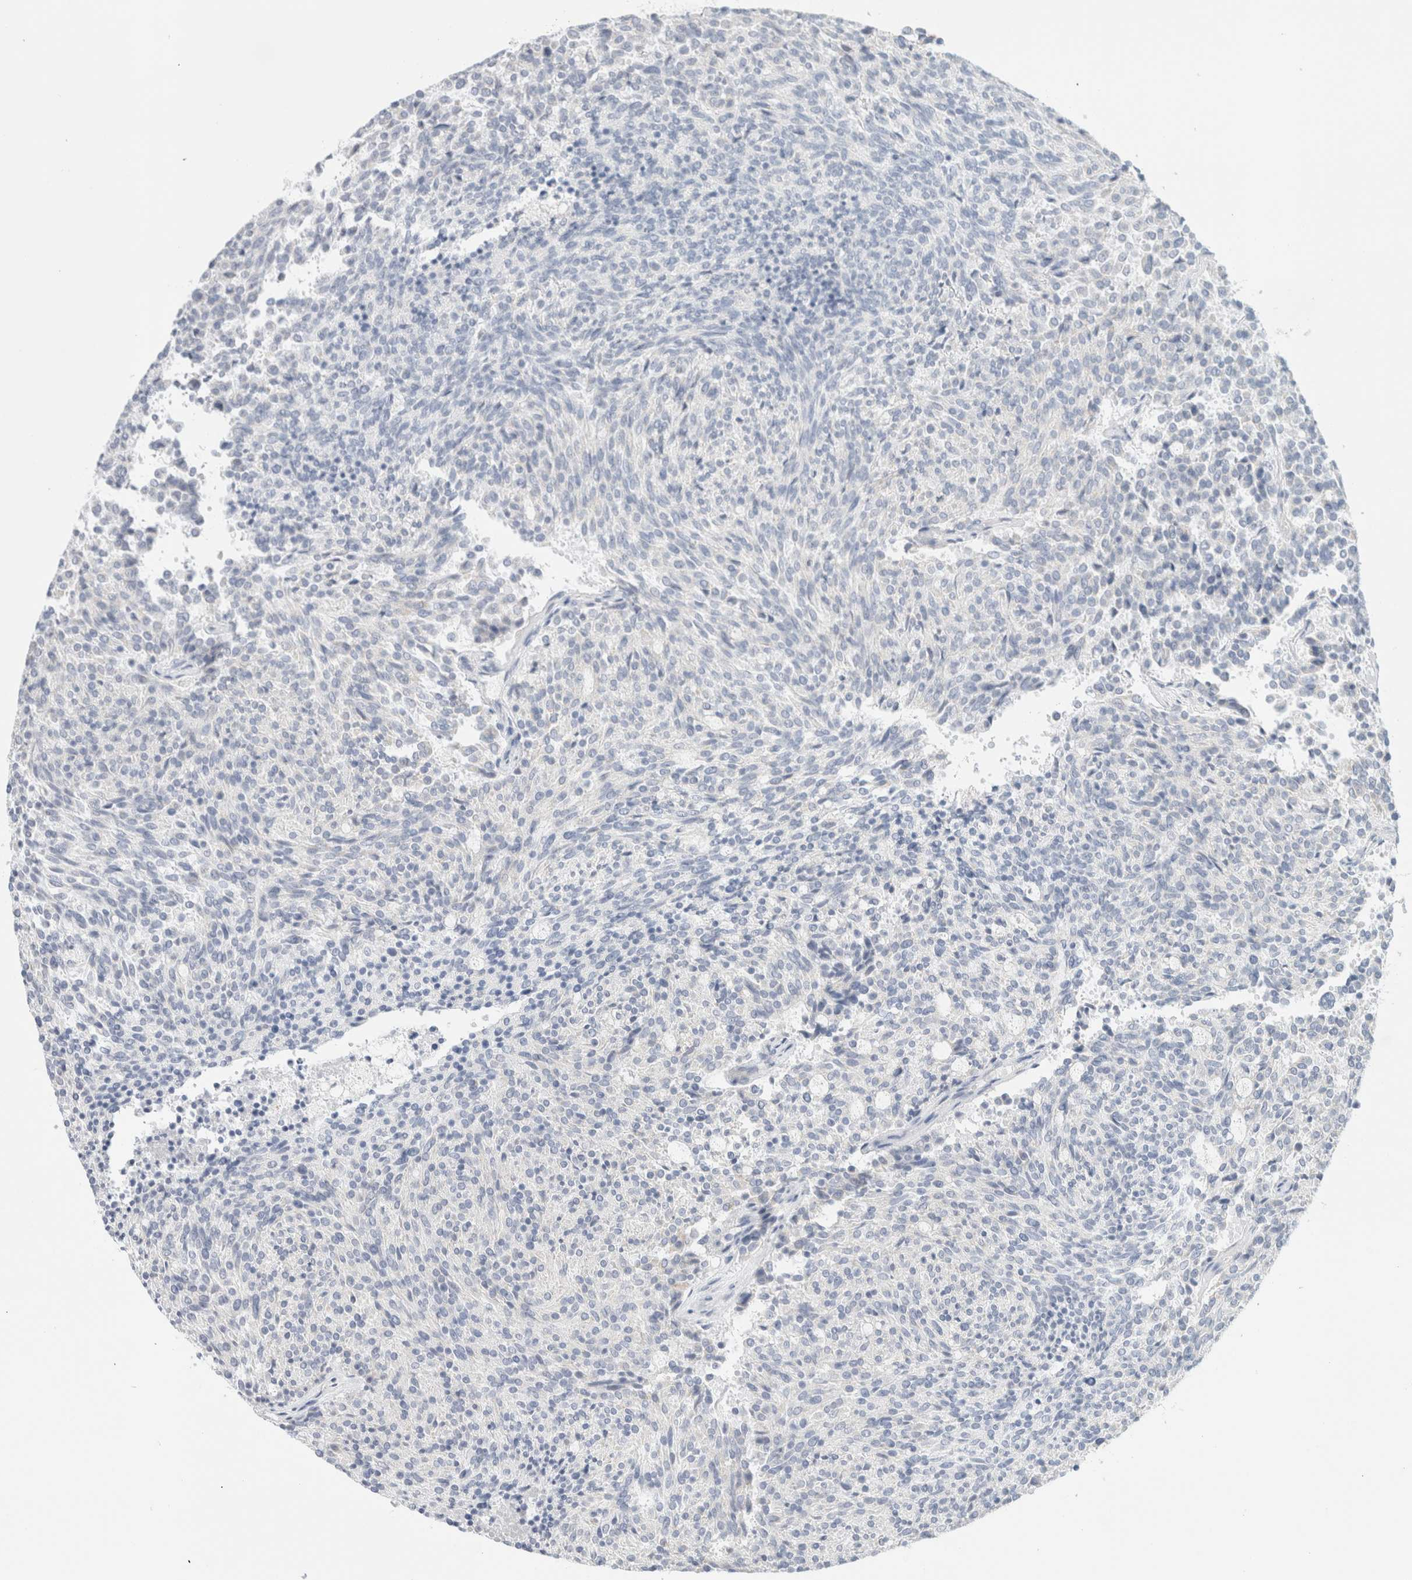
{"staining": {"intensity": "negative", "quantity": "none", "location": "none"}, "tissue": "carcinoid", "cell_type": "Tumor cells", "image_type": "cancer", "snomed": [{"axis": "morphology", "description": "Carcinoid, malignant, NOS"}, {"axis": "topography", "description": "Pancreas"}], "caption": "Tumor cells are negative for protein expression in human carcinoid (malignant).", "gene": "HEXD", "patient": {"sex": "female", "age": 54}}